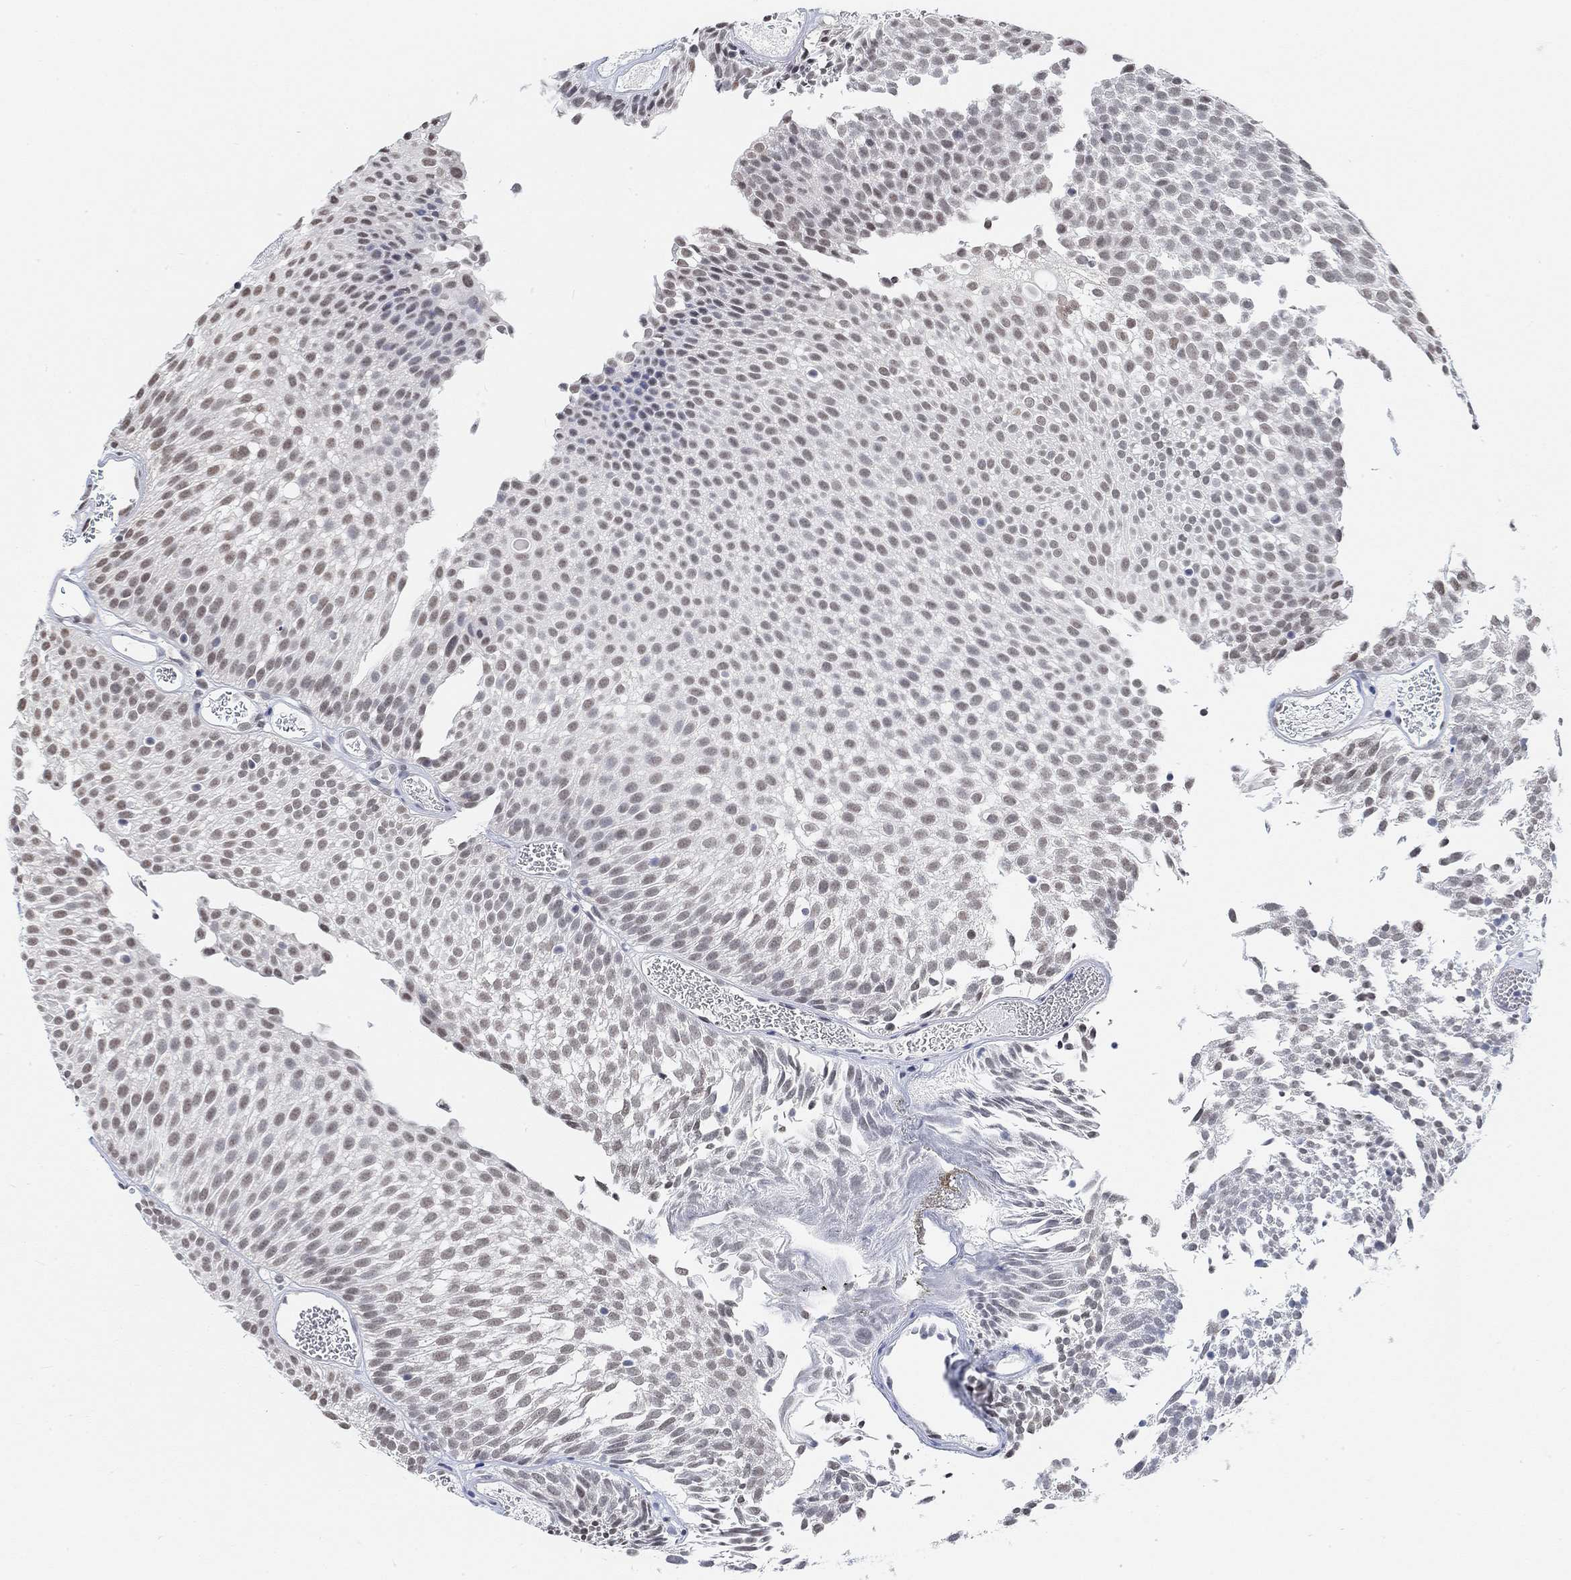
{"staining": {"intensity": "weak", "quantity": "25%-75%", "location": "nuclear"}, "tissue": "urothelial cancer", "cell_type": "Tumor cells", "image_type": "cancer", "snomed": [{"axis": "morphology", "description": "Urothelial carcinoma, Low grade"}, {"axis": "topography", "description": "Urinary bladder"}], "caption": "This image demonstrates immunohistochemistry staining of human urothelial carcinoma (low-grade), with low weak nuclear staining in about 25%-75% of tumor cells.", "gene": "PURG", "patient": {"sex": "male", "age": 52}}